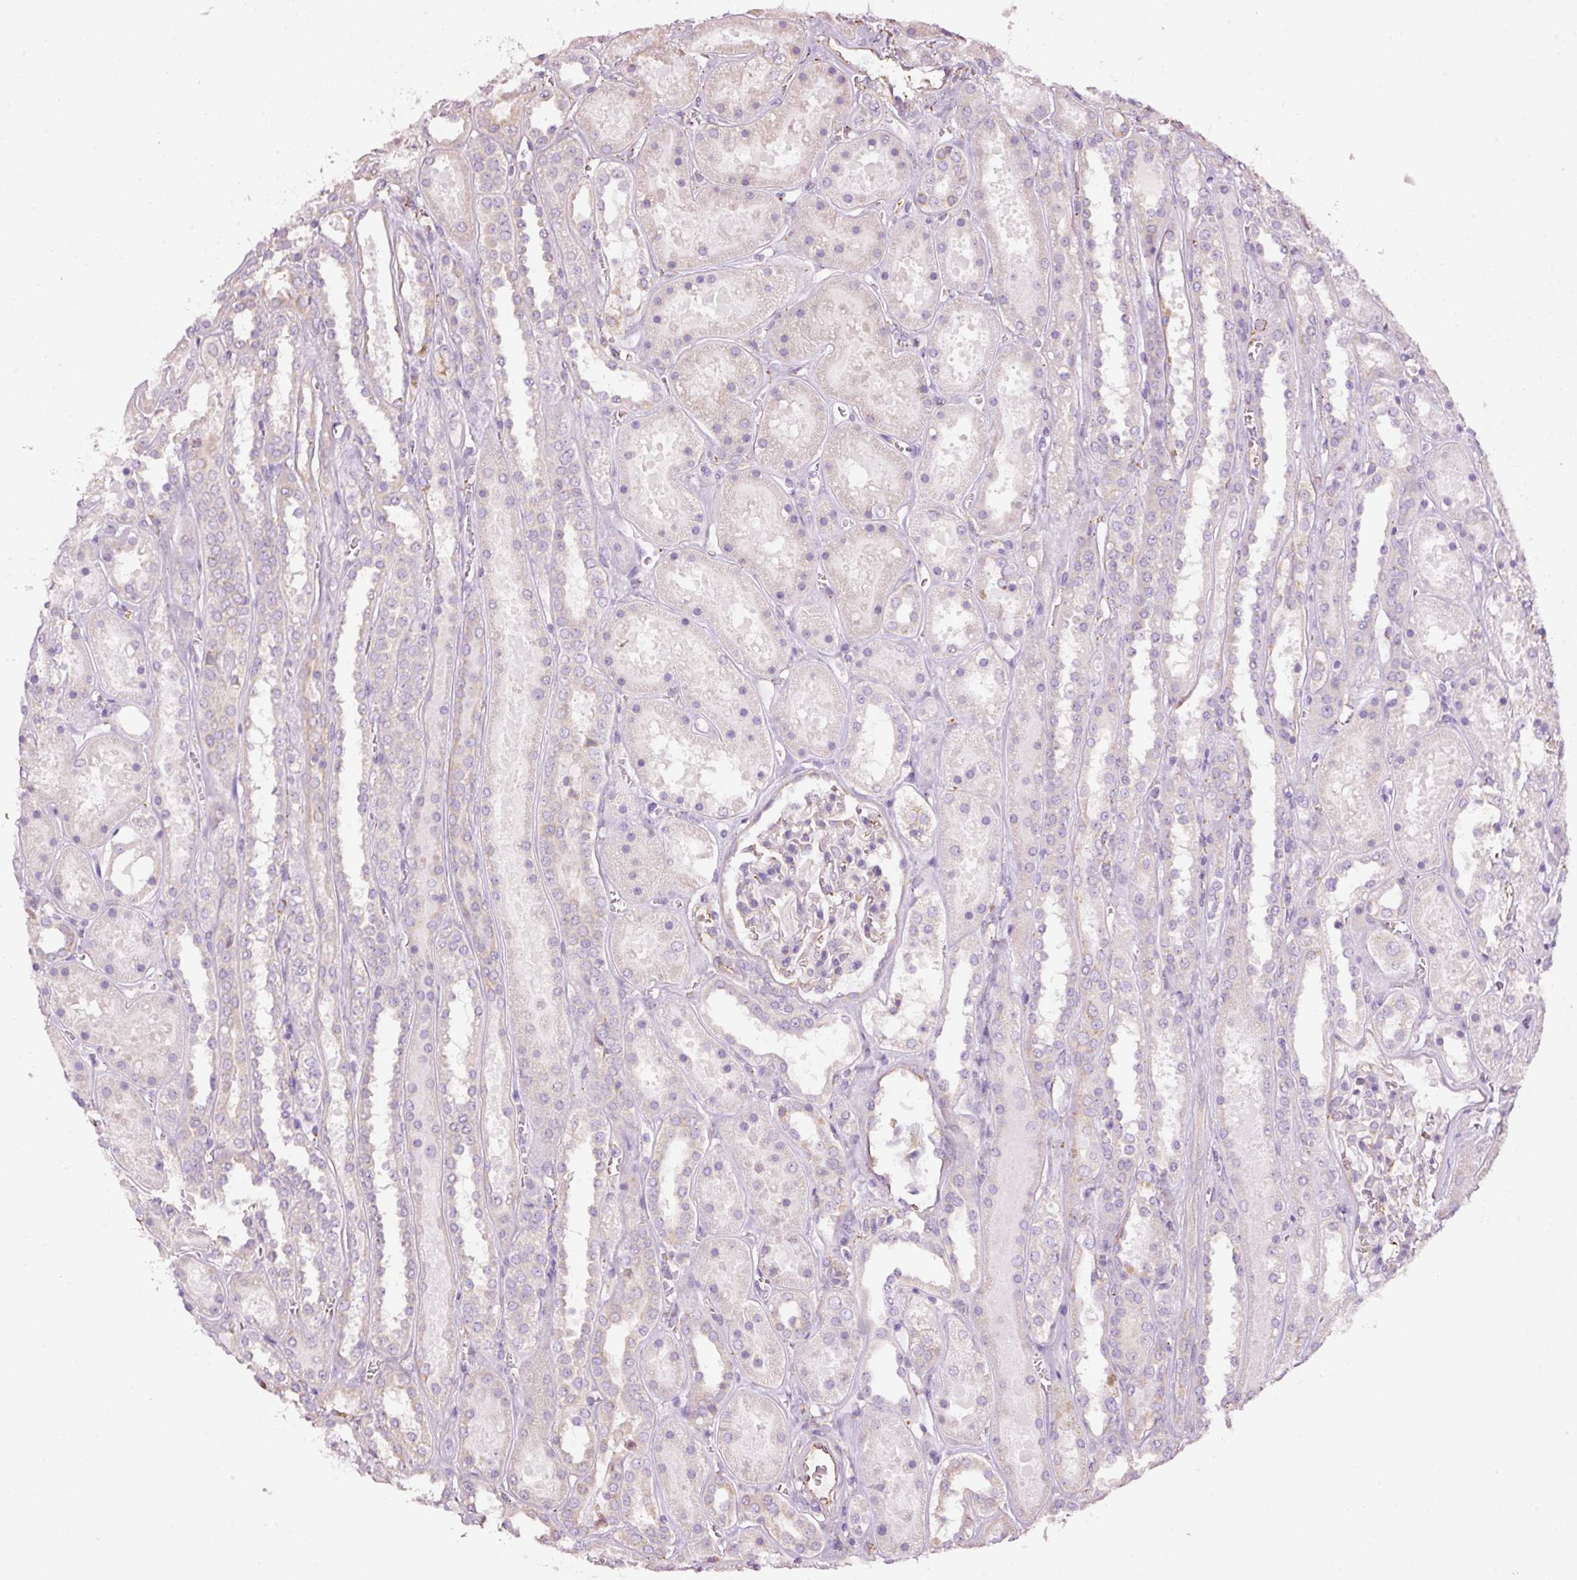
{"staining": {"intensity": "moderate", "quantity": "<25%", "location": "cytoplasmic/membranous"}, "tissue": "kidney", "cell_type": "Cells in glomeruli", "image_type": "normal", "snomed": [{"axis": "morphology", "description": "Normal tissue, NOS"}, {"axis": "topography", "description": "Kidney"}], "caption": "Kidney stained for a protein (brown) shows moderate cytoplasmic/membranous positive expression in about <25% of cells in glomeruli.", "gene": "GCG", "patient": {"sex": "female", "age": 41}}